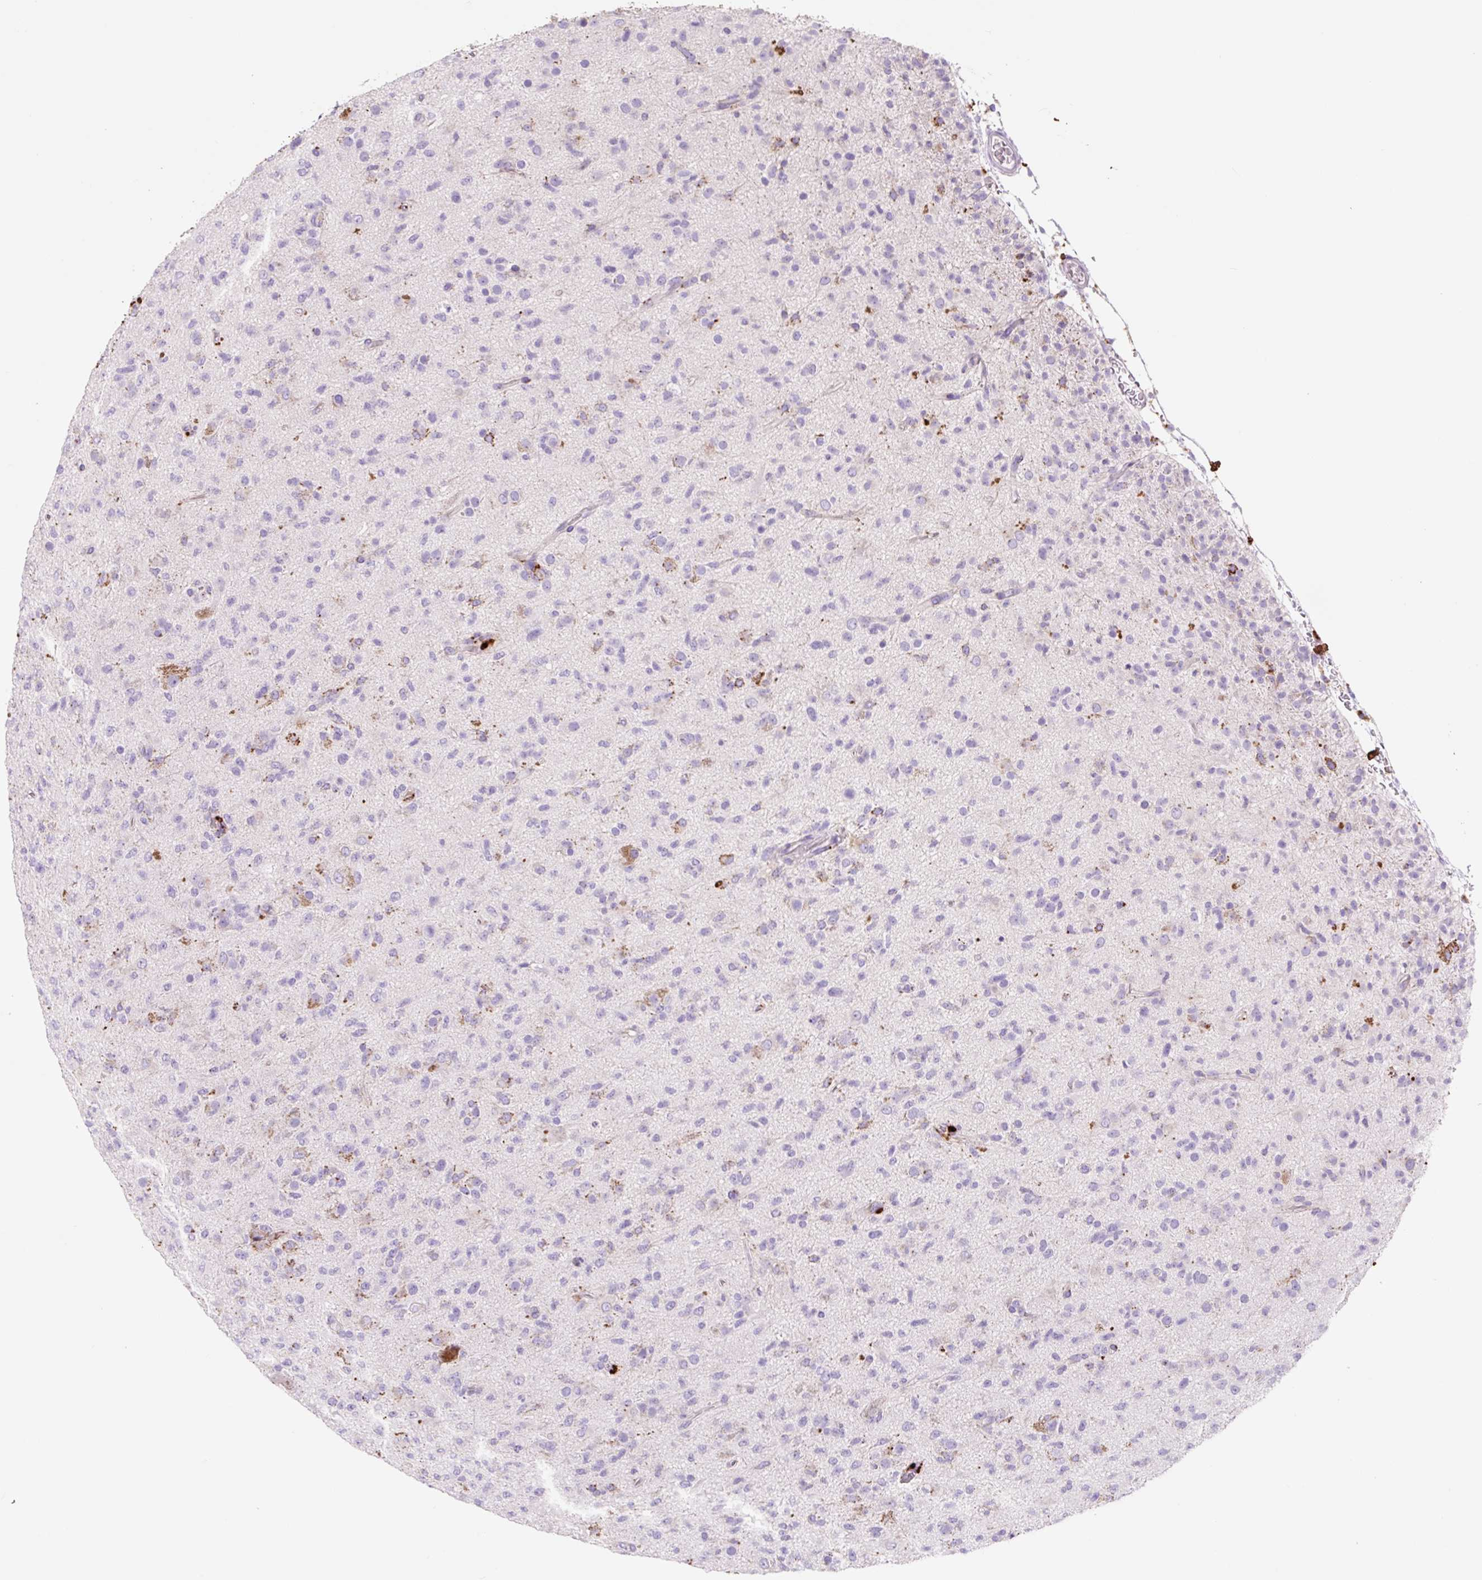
{"staining": {"intensity": "negative", "quantity": "none", "location": "none"}, "tissue": "glioma", "cell_type": "Tumor cells", "image_type": "cancer", "snomed": [{"axis": "morphology", "description": "Glioma, malignant, Low grade"}, {"axis": "topography", "description": "Brain"}], "caption": "This image is of glioma stained with immunohistochemistry to label a protein in brown with the nuclei are counter-stained blue. There is no positivity in tumor cells.", "gene": "HEXA", "patient": {"sex": "male", "age": 65}}